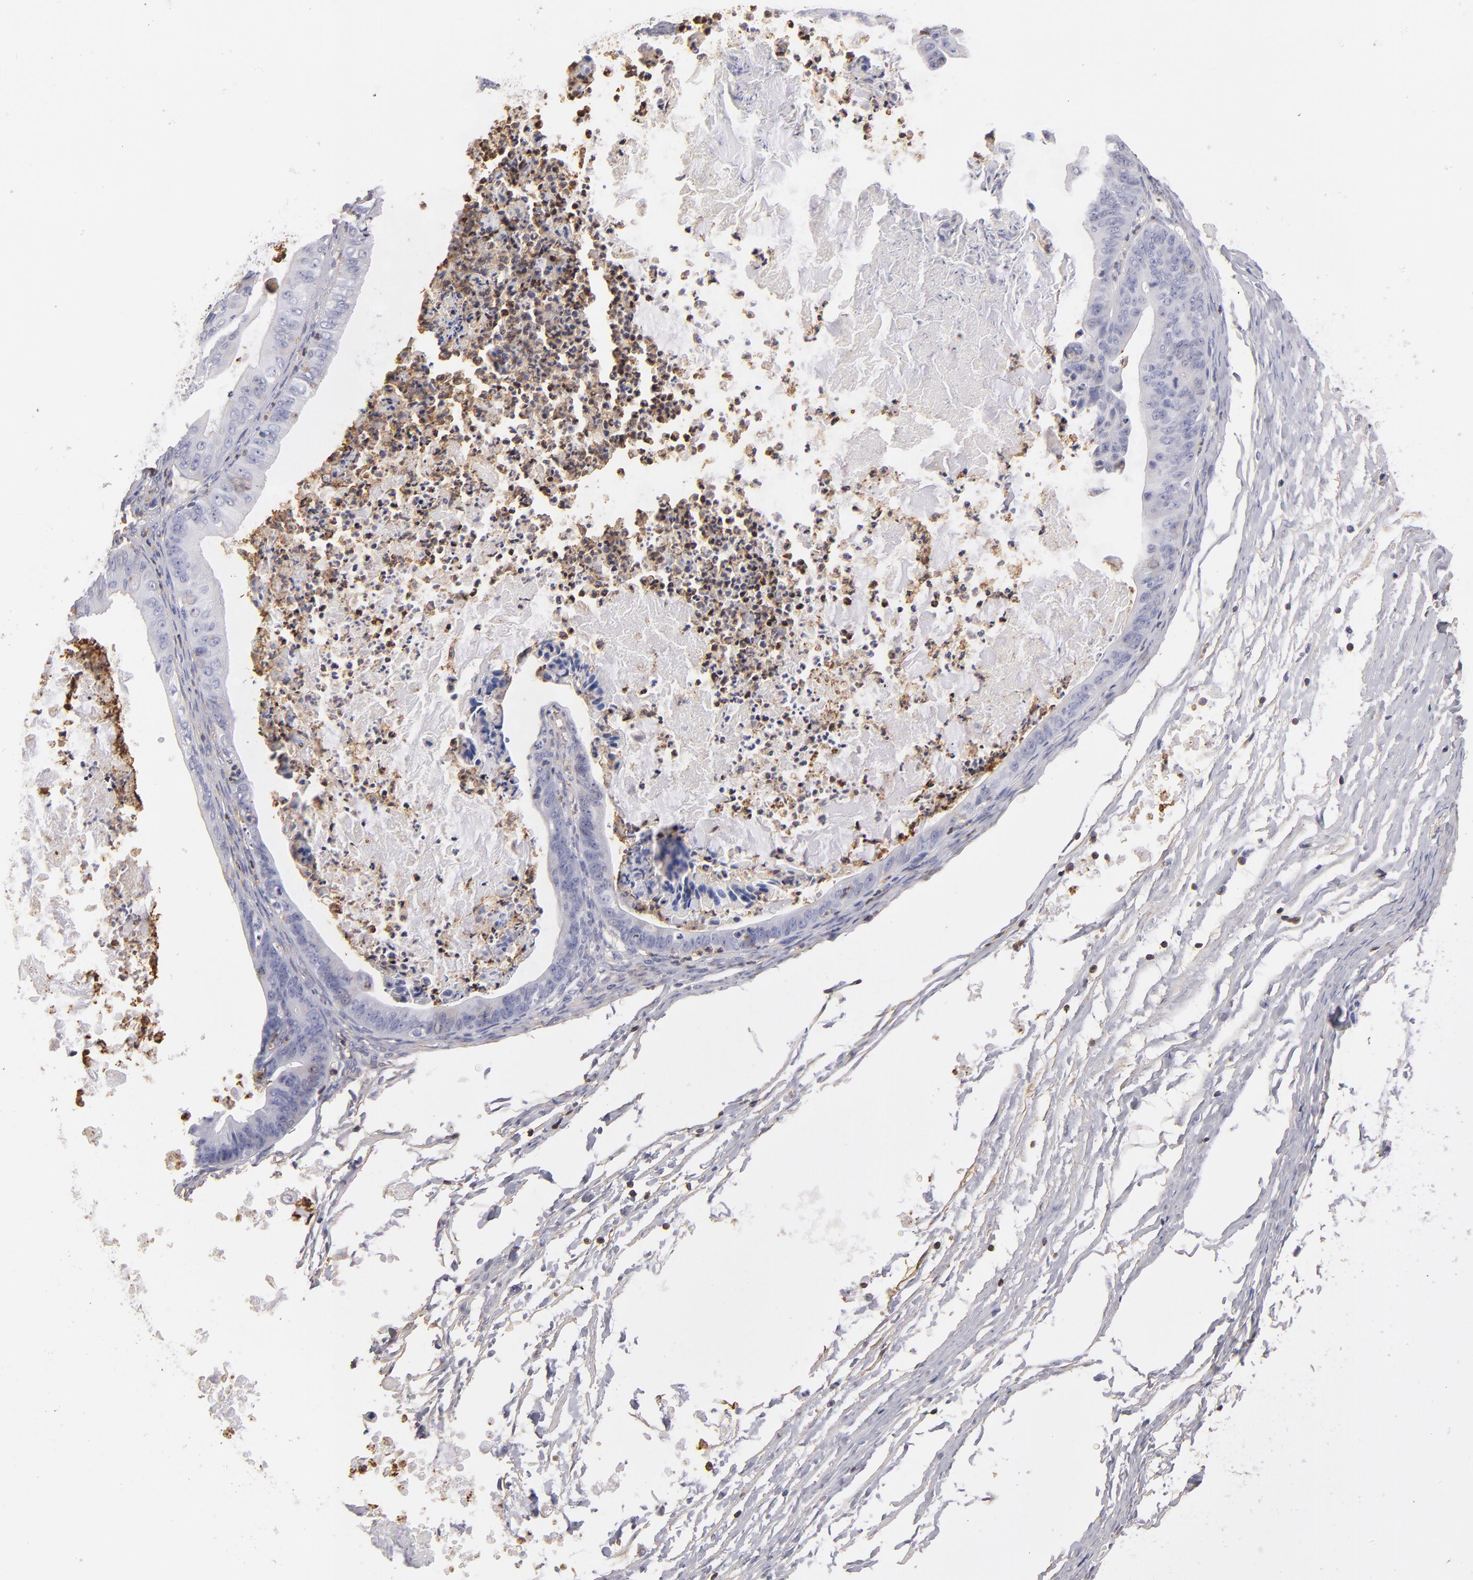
{"staining": {"intensity": "negative", "quantity": "none", "location": "none"}, "tissue": "ovarian cancer", "cell_type": "Tumor cells", "image_type": "cancer", "snomed": [{"axis": "morphology", "description": "Cystadenocarcinoma, mucinous, NOS"}, {"axis": "topography", "description": "Ovary"}], "caption": "This is an immunohistochemistry image of ovarian cancer. There is no staining in tumor cells.", "gene": "ABCB1", "patient": {"sex": "female", "age": 37}}